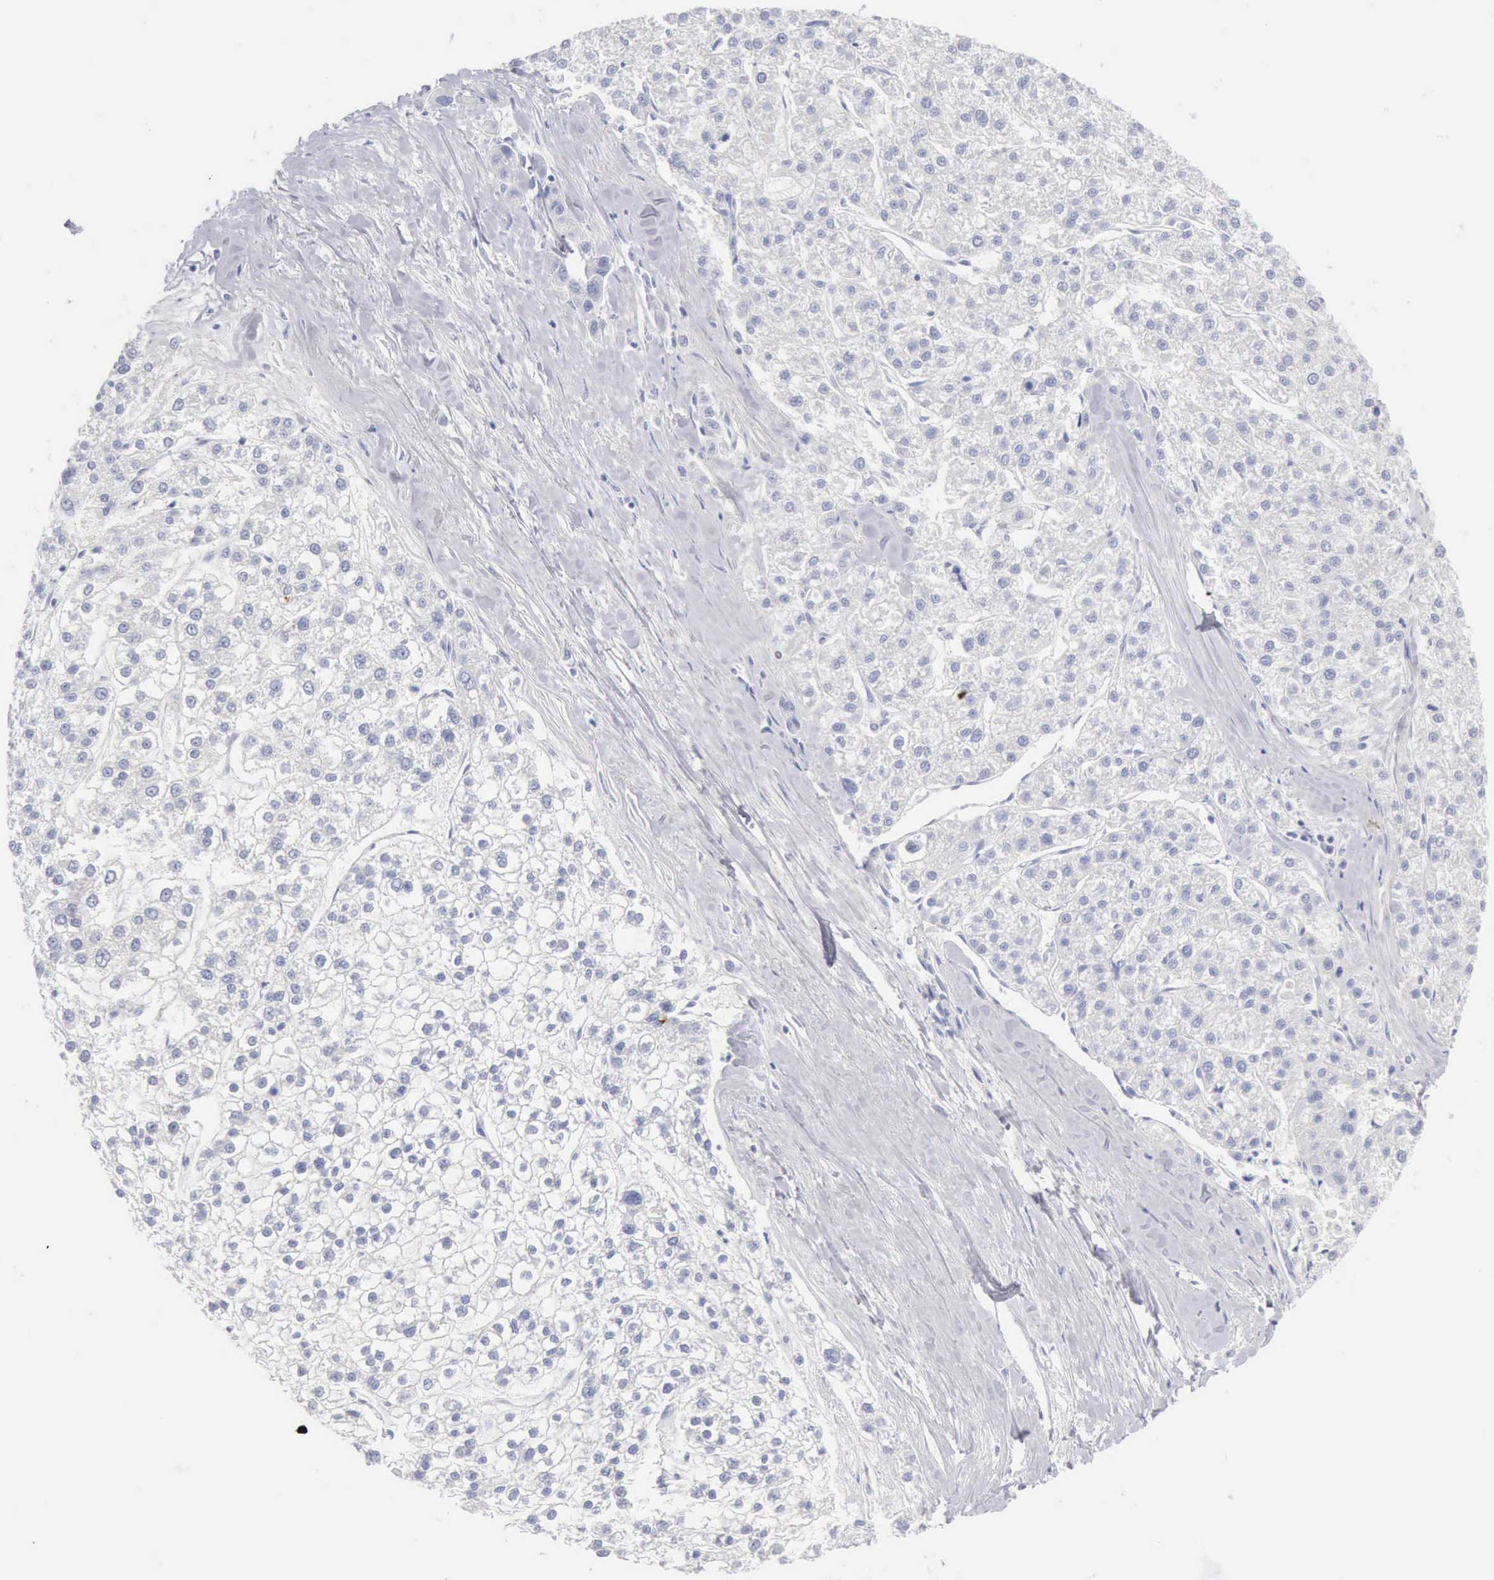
{"staining": {"intensity": "negative", "quantity": "none", "location": "none"}, "tissue": "liver cancer", "cell_type": "Tumor cells", "image_type": "cancer", "snomed": [{"axis": "morphology", "description": "Carcinoma, Hepatocellular, NOS"}, {"axis": "topography", "description": "Liver"}], "caption": "An immunohistochemistry photomicrograph of liver cancer (hepatocellular carcinoma) is shown. There is no staining in tumor cells of liver cancer (hepatocellular carcinoma).", "gene": "KRT10", "patient": {"sex": "female", "age": 85}}